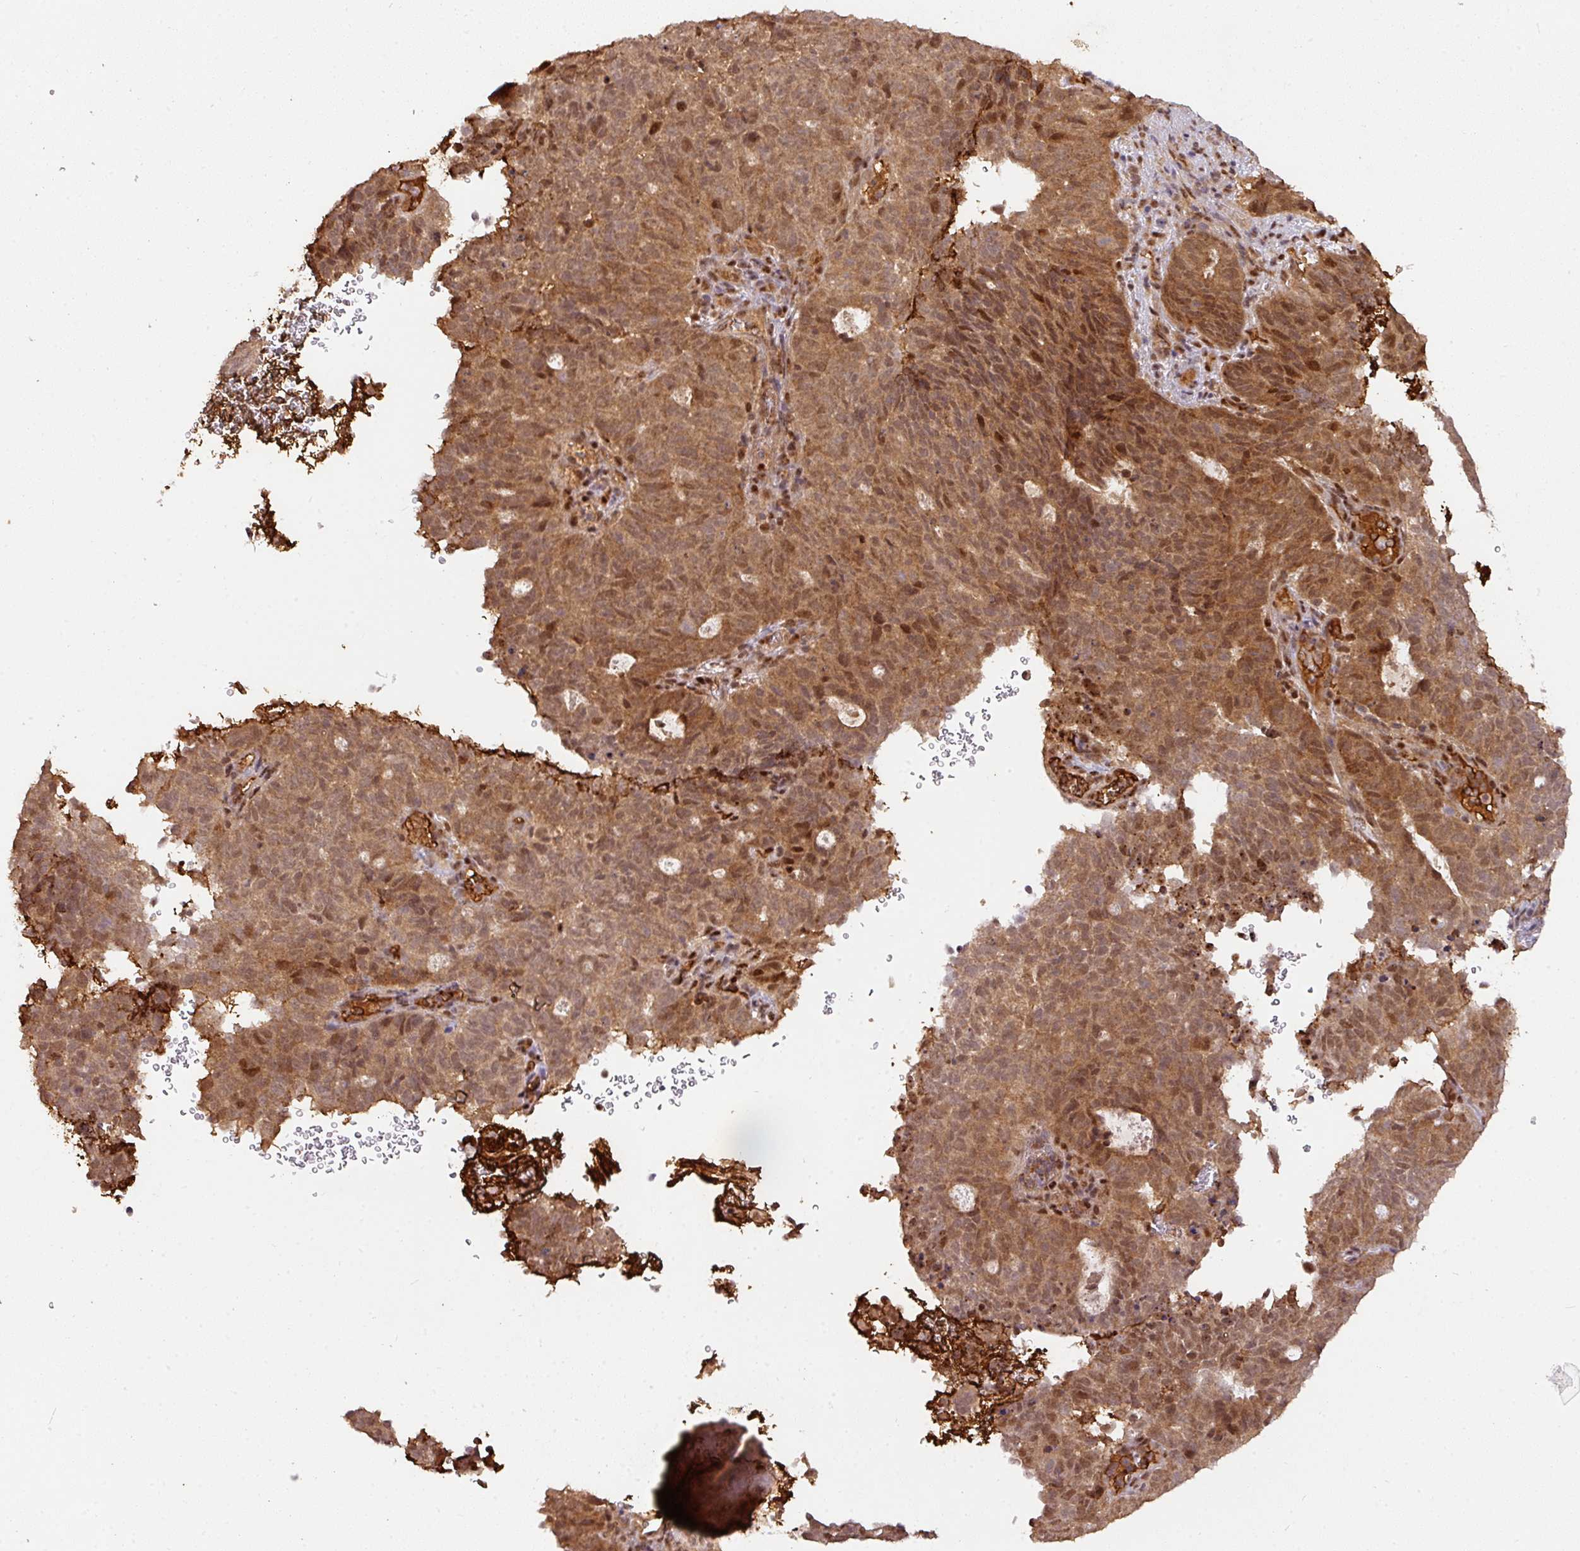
{"staining": {"intensity": "moderate", "quantity": ">75%", "location": "cytoplasmic/membranous,nuclear"}, "tissue": "cervical cancer", "cell_type": "Tumor cells", "image_type": "cancer", "snomed": [{"axis": "morphology", "description": "Adenocarcinoma, NOS"}, {"axis": "topography", "description": "Cervix"}], "caption": "An IHC image of neoplastic tissue is shown. Protein staining in brown shows moderate cytoplasmic/membranous and nuclear positivity in cervical cancer within tumor cells.", "gene": "RANBP9", "patient": {"sex": "female", "age": 38}}